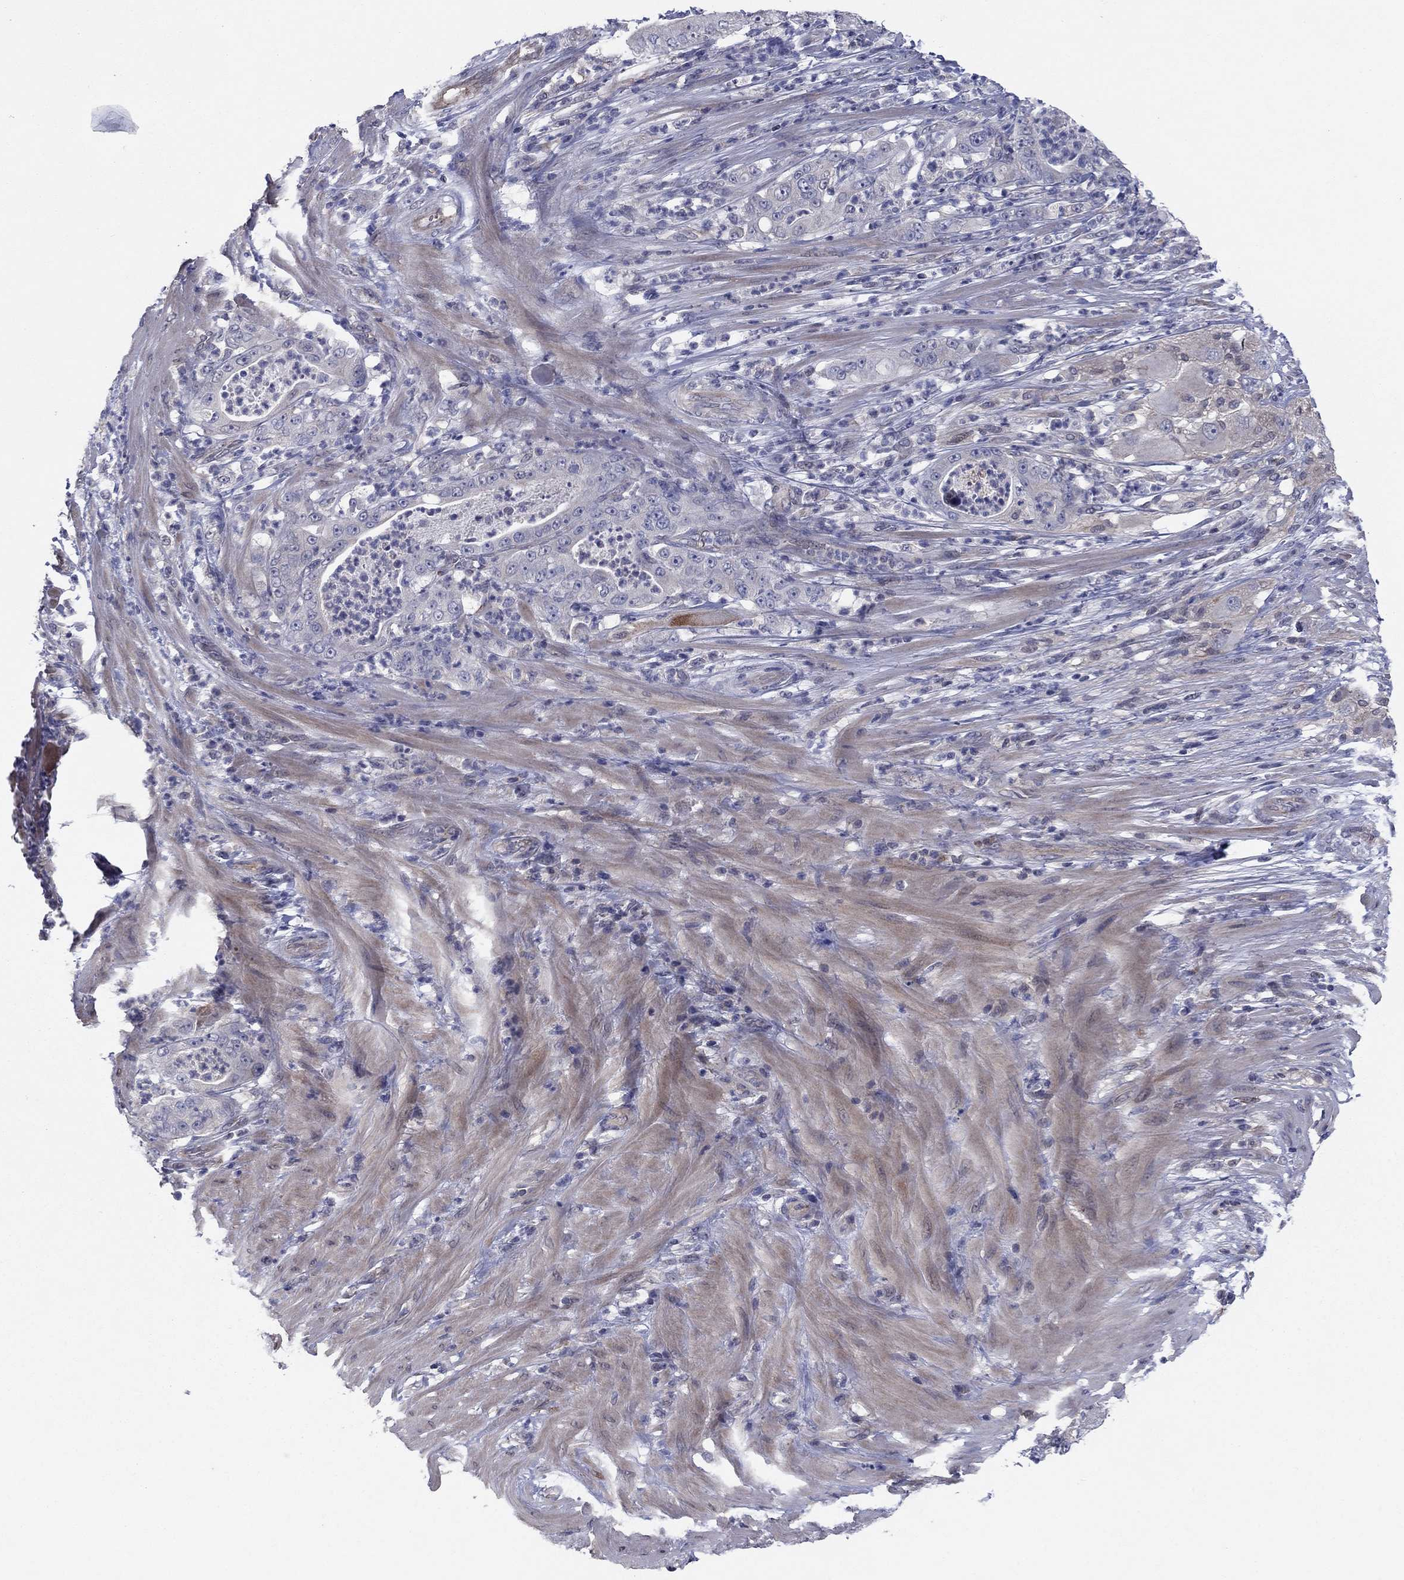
{"staining": {"intensity": "negative", "quantity": "none", "location": "none"}, "tissue": "pancreatic cancer", "cell_type": "Tumor cells", "image_type": "cancer", "snomed": [{"axis": "morphology", "description": "Adenocarcinoma, NOS"}, {"axis": "topography", "description": "Pancreas"}], "caption": "This is an immunohistochemistry (IHC) micrograph of human pancreatic adenocarcinoma. There is no staining in tumor cells.", "gene": "GRHPR", "patient": {"sex": "male", "age": 71}}